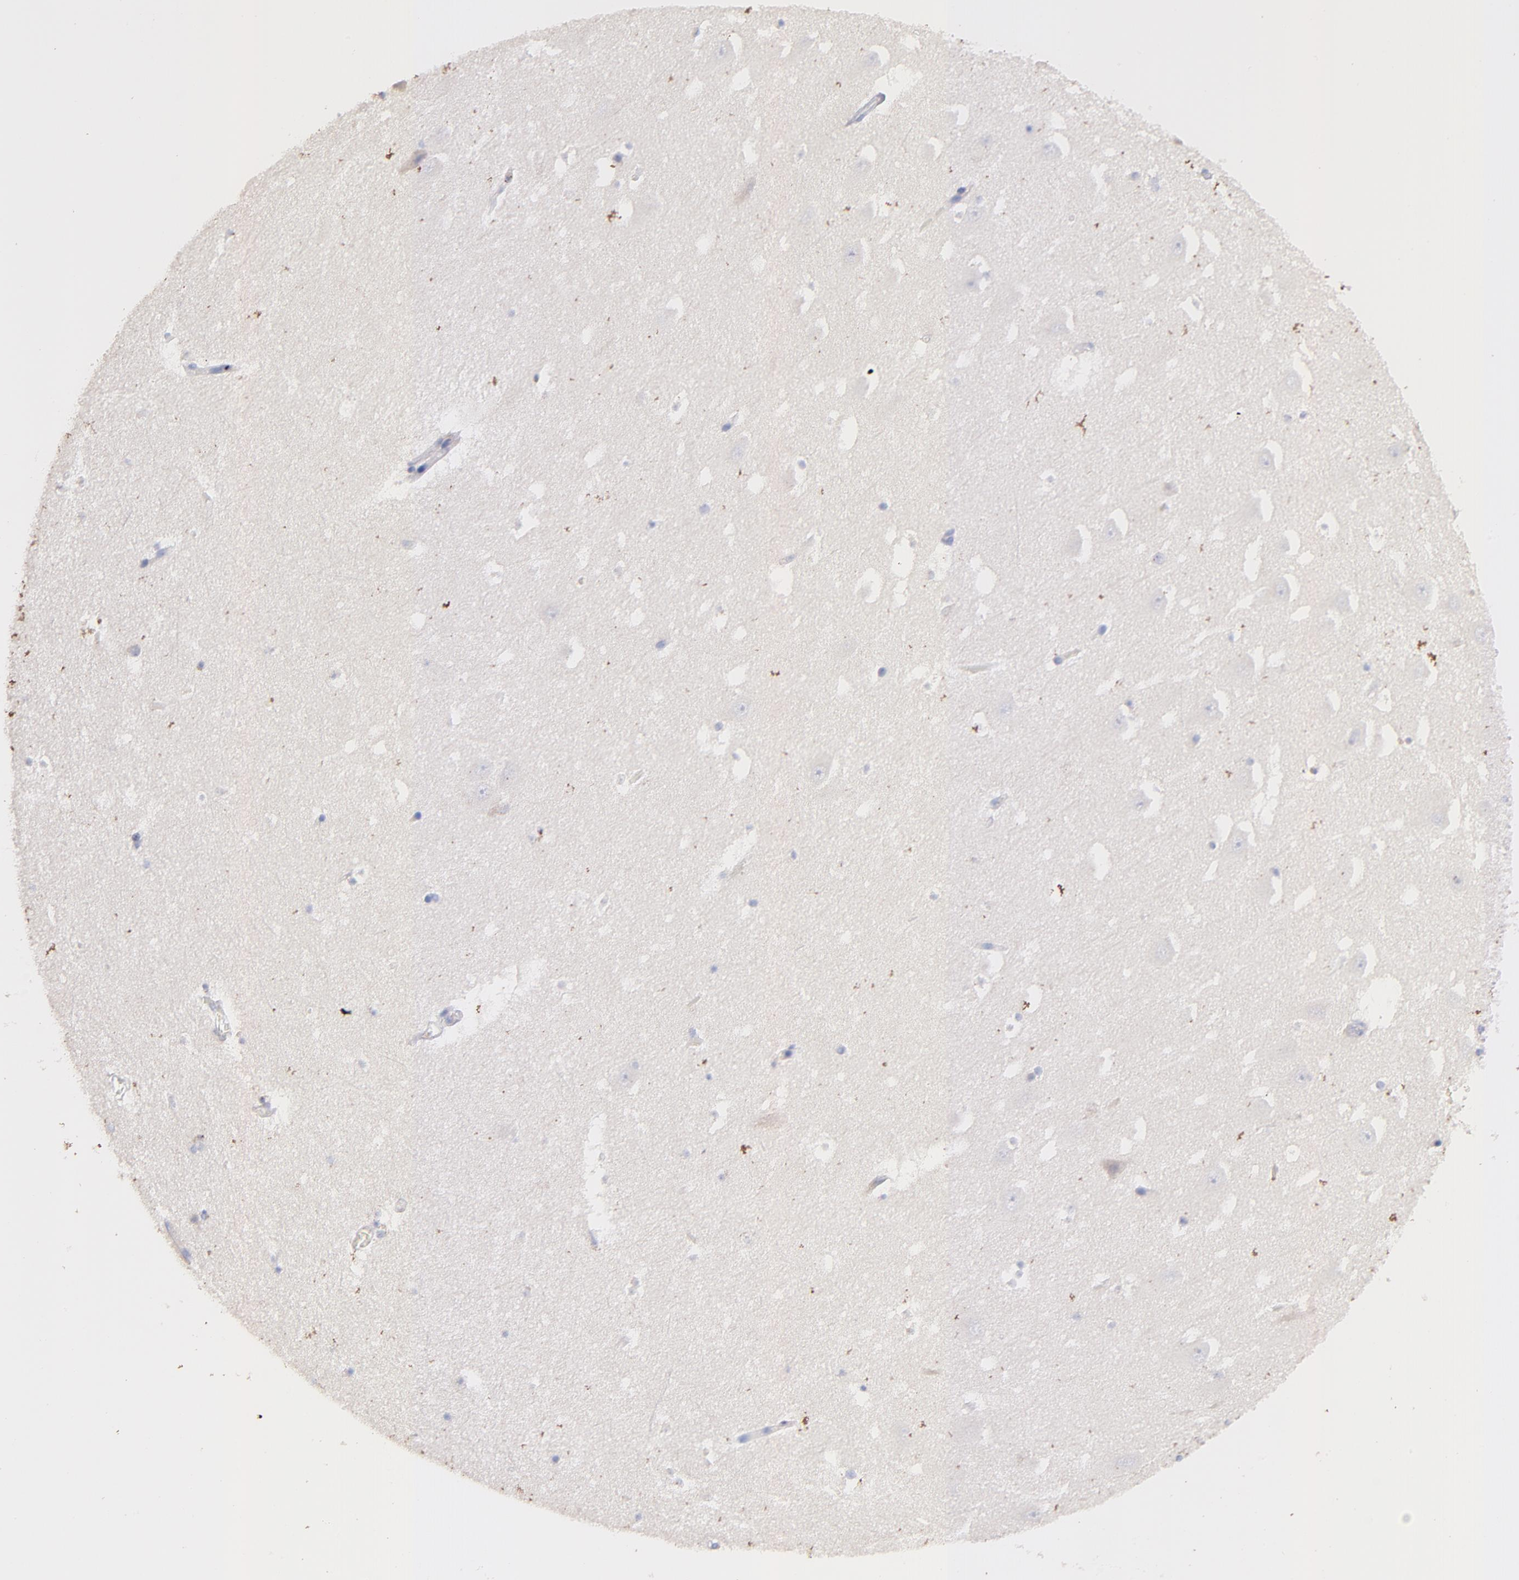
{"staining": {"intensity": "negative", "quantity": "none", "location": "none"}, "tissue": "hippocampus", "cell_type": "Glial cells", "image_type": "normal", "snomed": [{"axis": "morphology", "description": "Normal tissue, NOS"}, {"axis": "topography", "description": "Hippocampus"}], "caption": "Protein analysis of benign hippocampus demonstrates no significant staining in glial cells.", "gene": "IGLV7", "patient": {"sex": "male", "age": 45}}